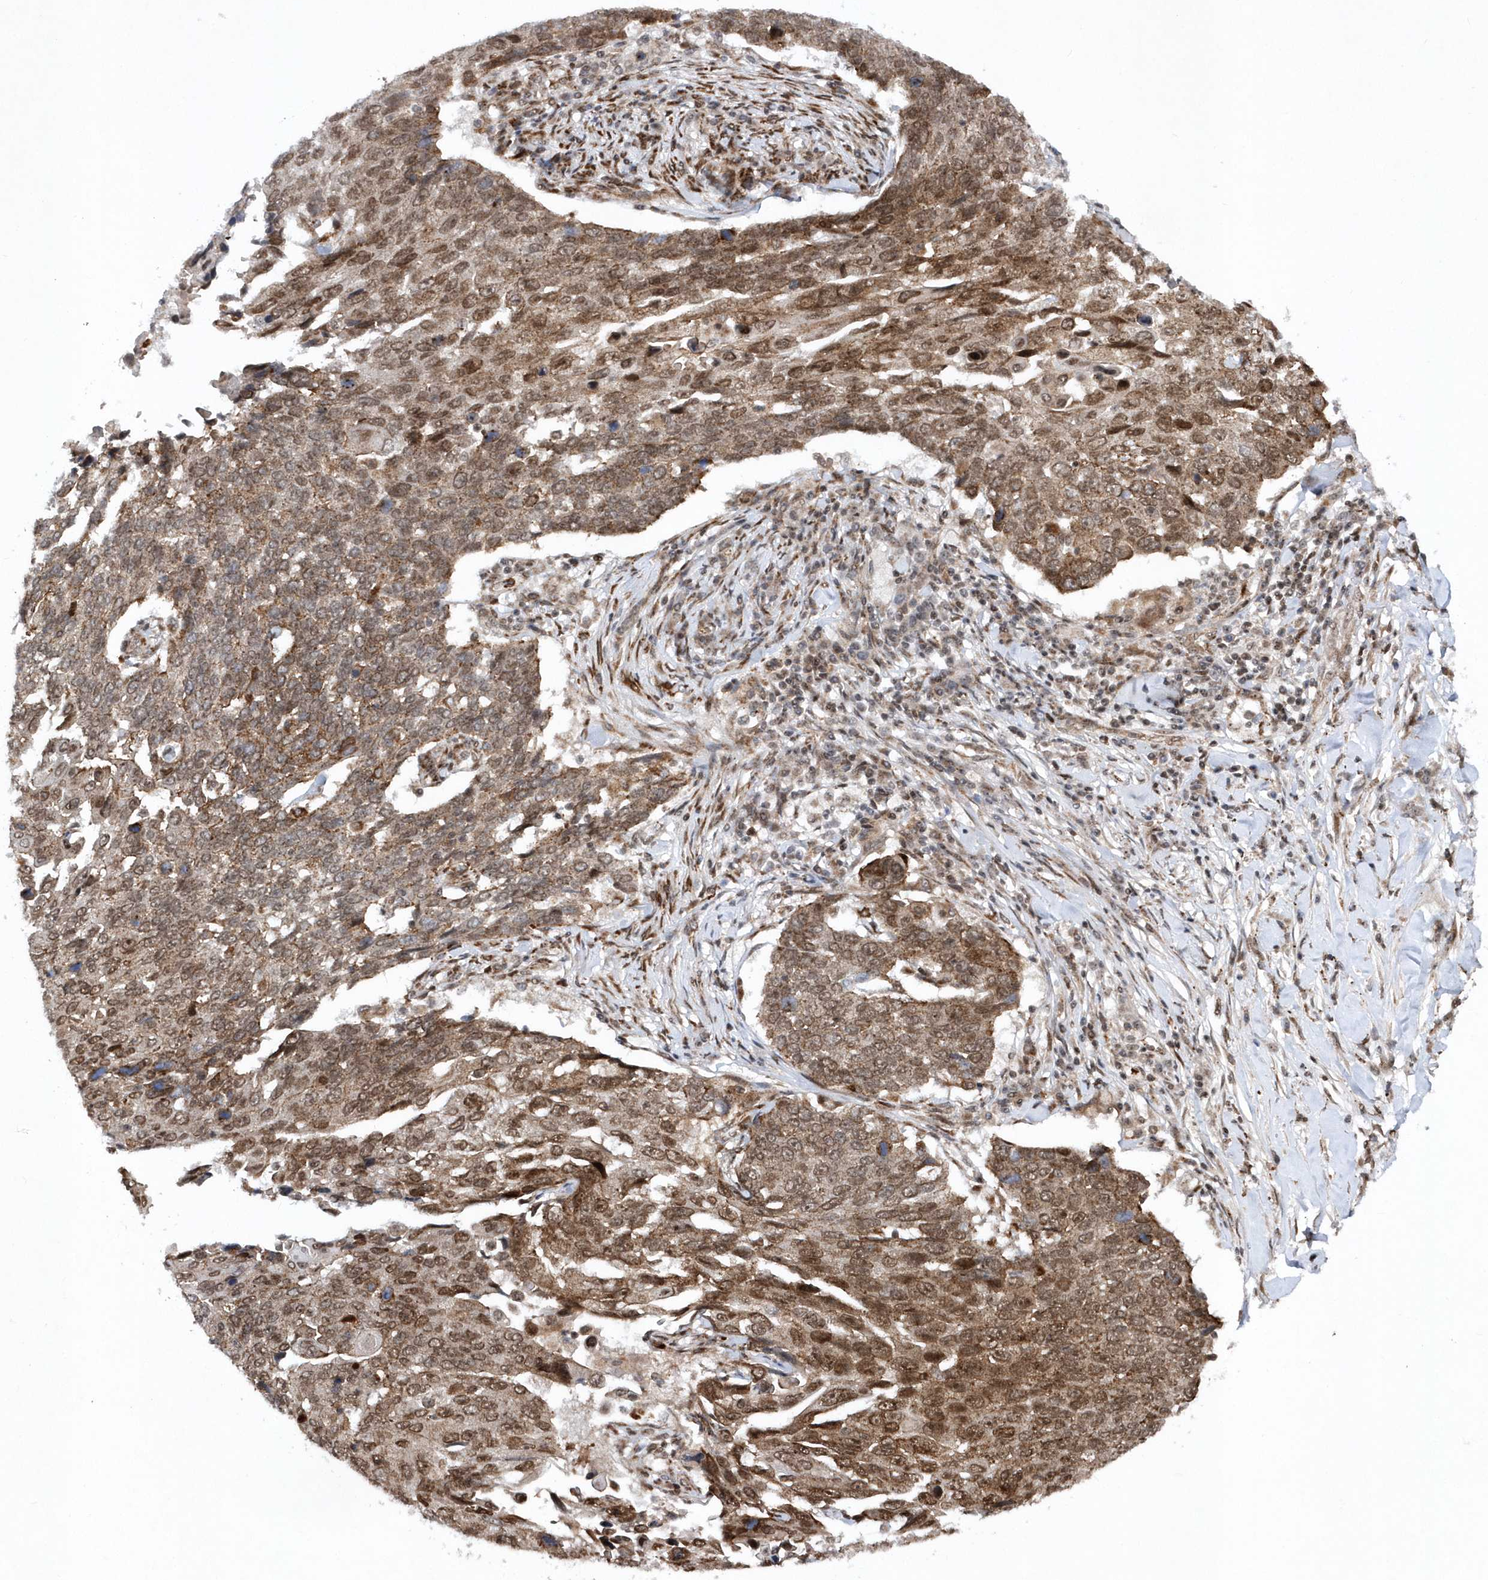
{"staining": {"intensity": "moderate", "quantity": ">75%", "location": "cytoplasmic/membranous,nuclear"}, "tissue": "lung cancer", "cell_type": "Tumor cells", "image_type": "cancer", "snomed": [{"axis": "morphology", "description": "Squamous cell carcinoma, NOS"}, {"axis": "topography", "description": "Lung"}], "caption": "Immunohistochemistry (IHC) micrograph of neoplastic tissue: human lung squamous cell carcinoma stained using immunohistochemistry reveals medium levels of moderate protein expression localized specifically in the cytoplasmic/membranous and nuclear of tumor cells, appearing as a cytoplasmic/membranous and nuclear brown color.", "gene": "SOWAHB", "patient": {"sex": "male", "age": 66}}